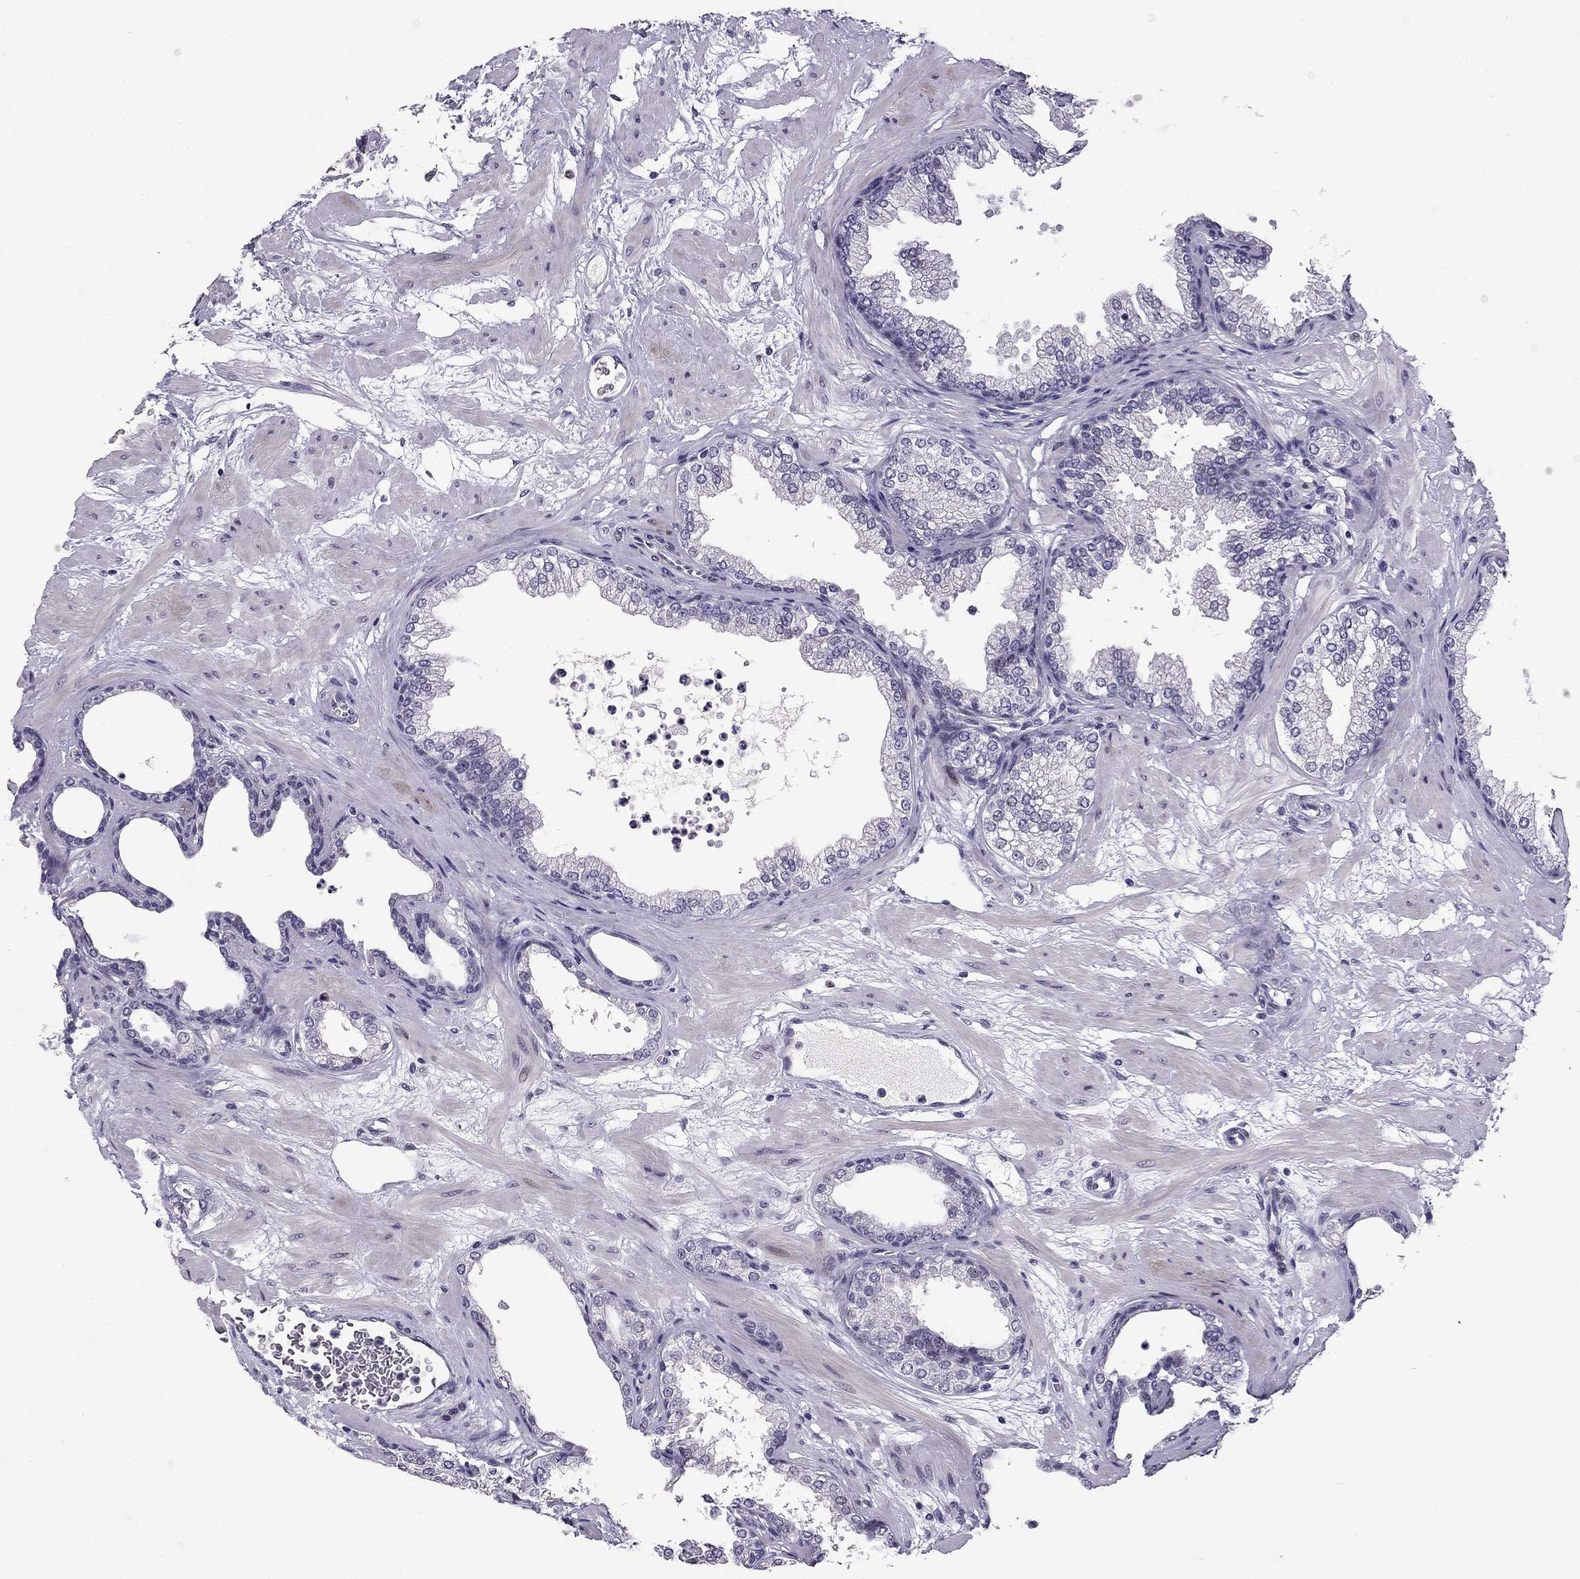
{"staining": {"intensity": "negative", "quantity": "none", "location": "none"}, "tissue": "prostate", "cell_type": "Glandular cells", "image_type": "normal", "snomed": [{"axis": "morphology", "description": "Normal tissue, NOS"}, {"axis": "topography", "description": "Prostate"}], "caption": "Immunohistochemistry (IHC) of normal human prostate displays no expression in glandular cells.", "gene": "TTN", "patient": {"sex": "male", "age": 37}}